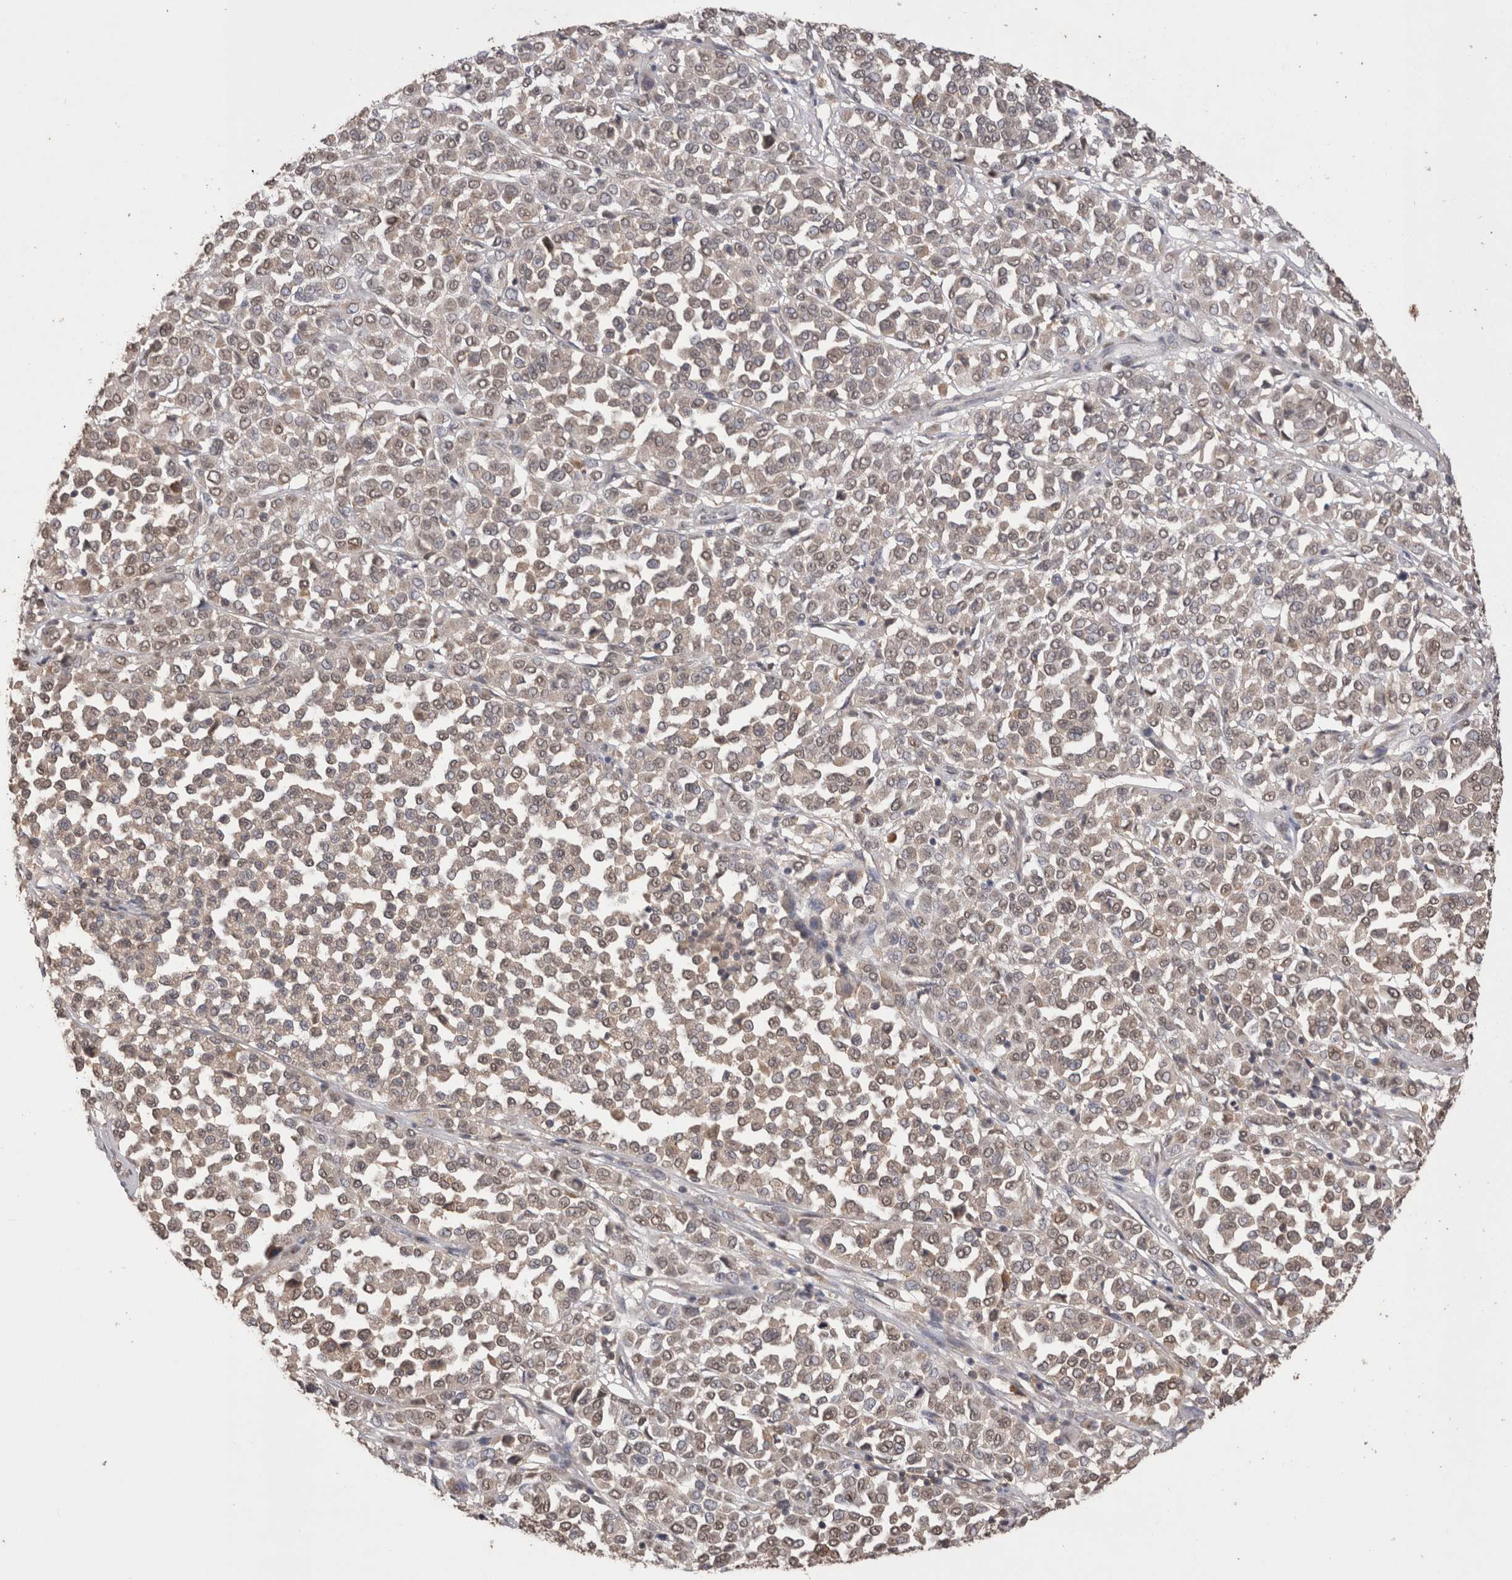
{"staining": {"intensity": "negative", "quantity": "none", "location": "none"}, "tissue": "melanoma", "cell_type": "Tumor cells", "image_type": "cancer", "snomed": [{"axis": "morphology", "description": "Malignant melanoma, Metastatic site"}, {"axis": "topography", "description": "Pancreas"}], "caption": "Immunohistochemical staining of human melanoma displays no significant expression in tumor cells. (Brightfield microscopy of DAB (3,3'-diaminobenzidine) immunohistochemistry at high magnification).", "gene": "GRK5", "patient": {"sex": "female", "age": 30}}